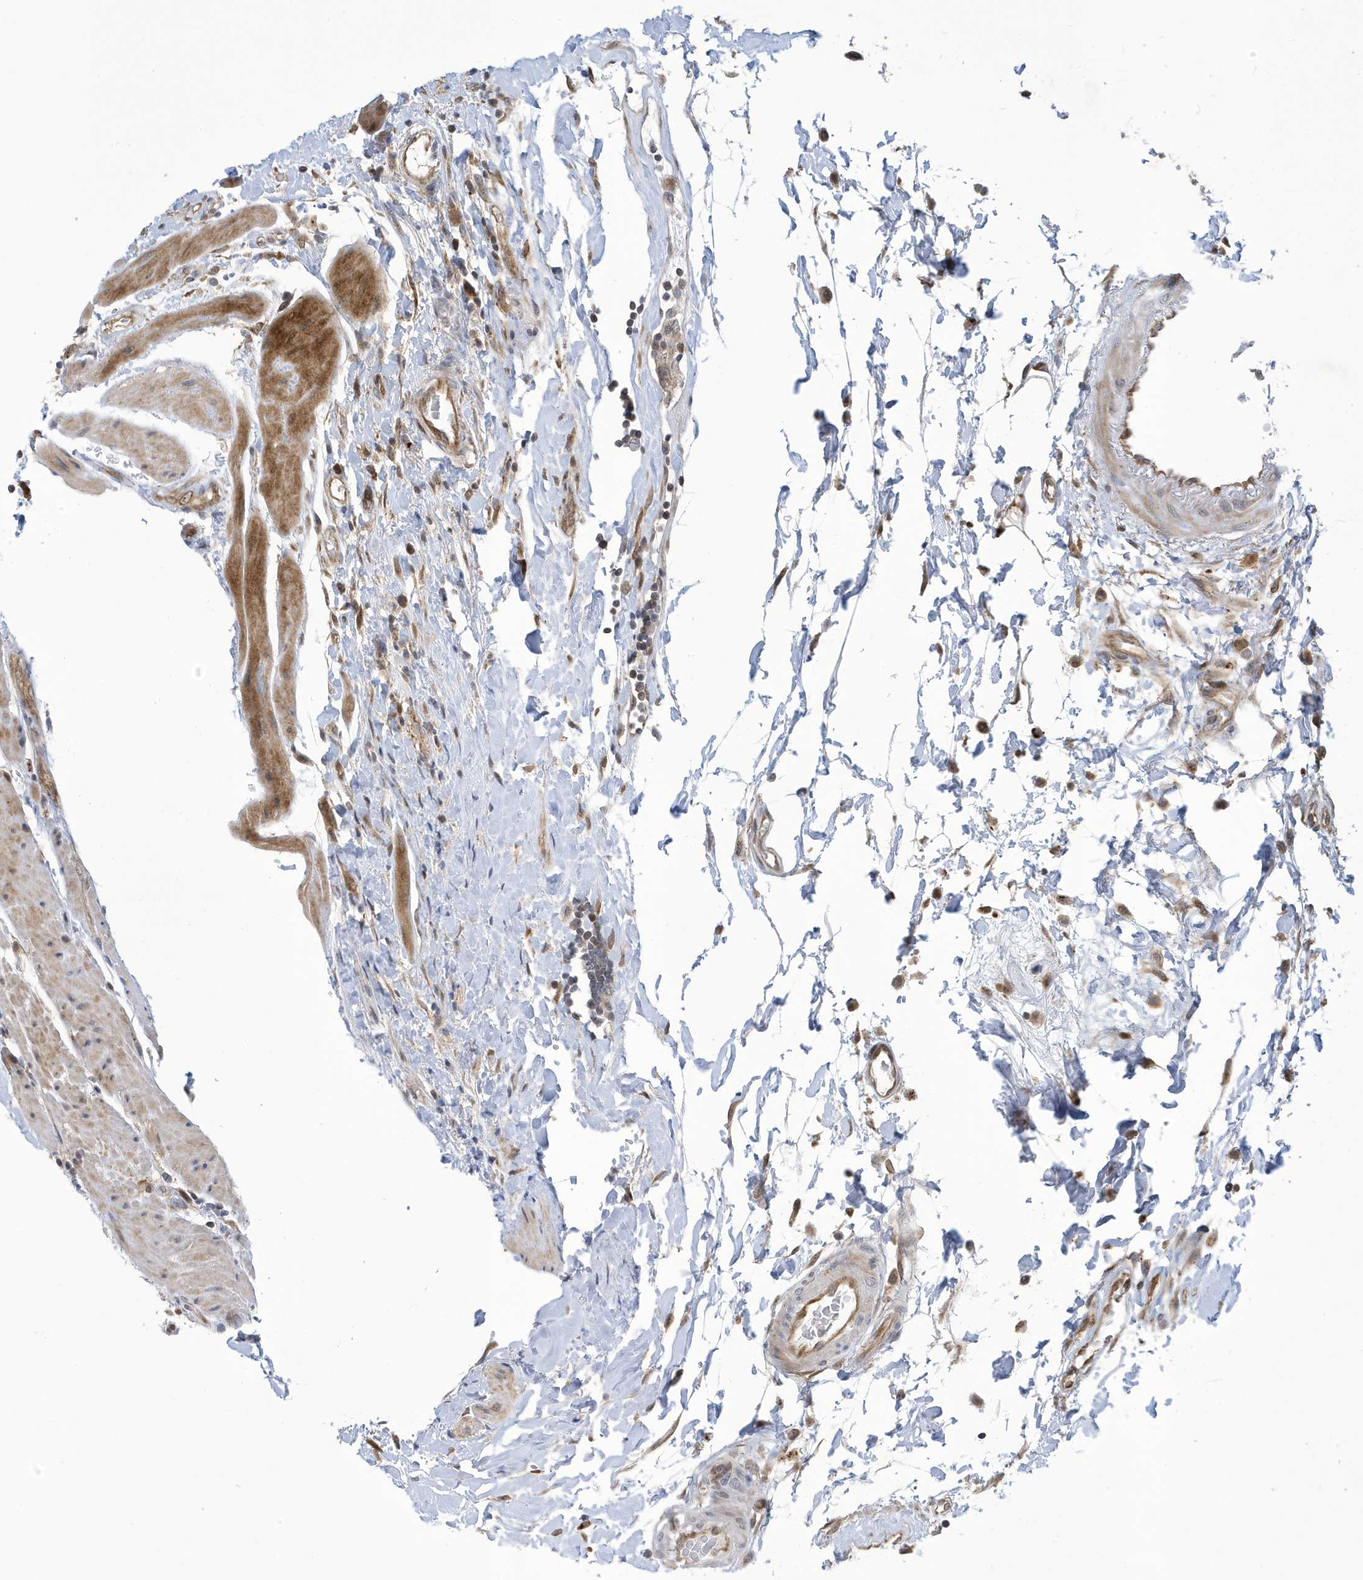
{"staining": {"intensity": "moderate", "quantity": ">75%", "location": "cytoplasmic/membranous"}, "tissue": "colon", "cell_type": "Endothelial cells", "image_type": "normal", "snomed": [{"axis": "morphology", "description": "Normal tissue, NOS"}, {"axis": "topography", "description": "Colon"}], "caption": "This micrograph exhibits immunohistochemistry staining of normal colon, with medium moderate cytoplasmic/membranous staining in about >75% of endothelial cells.", "gene": "NCOA7", "patient": {"sex": "female", "age": 79}}